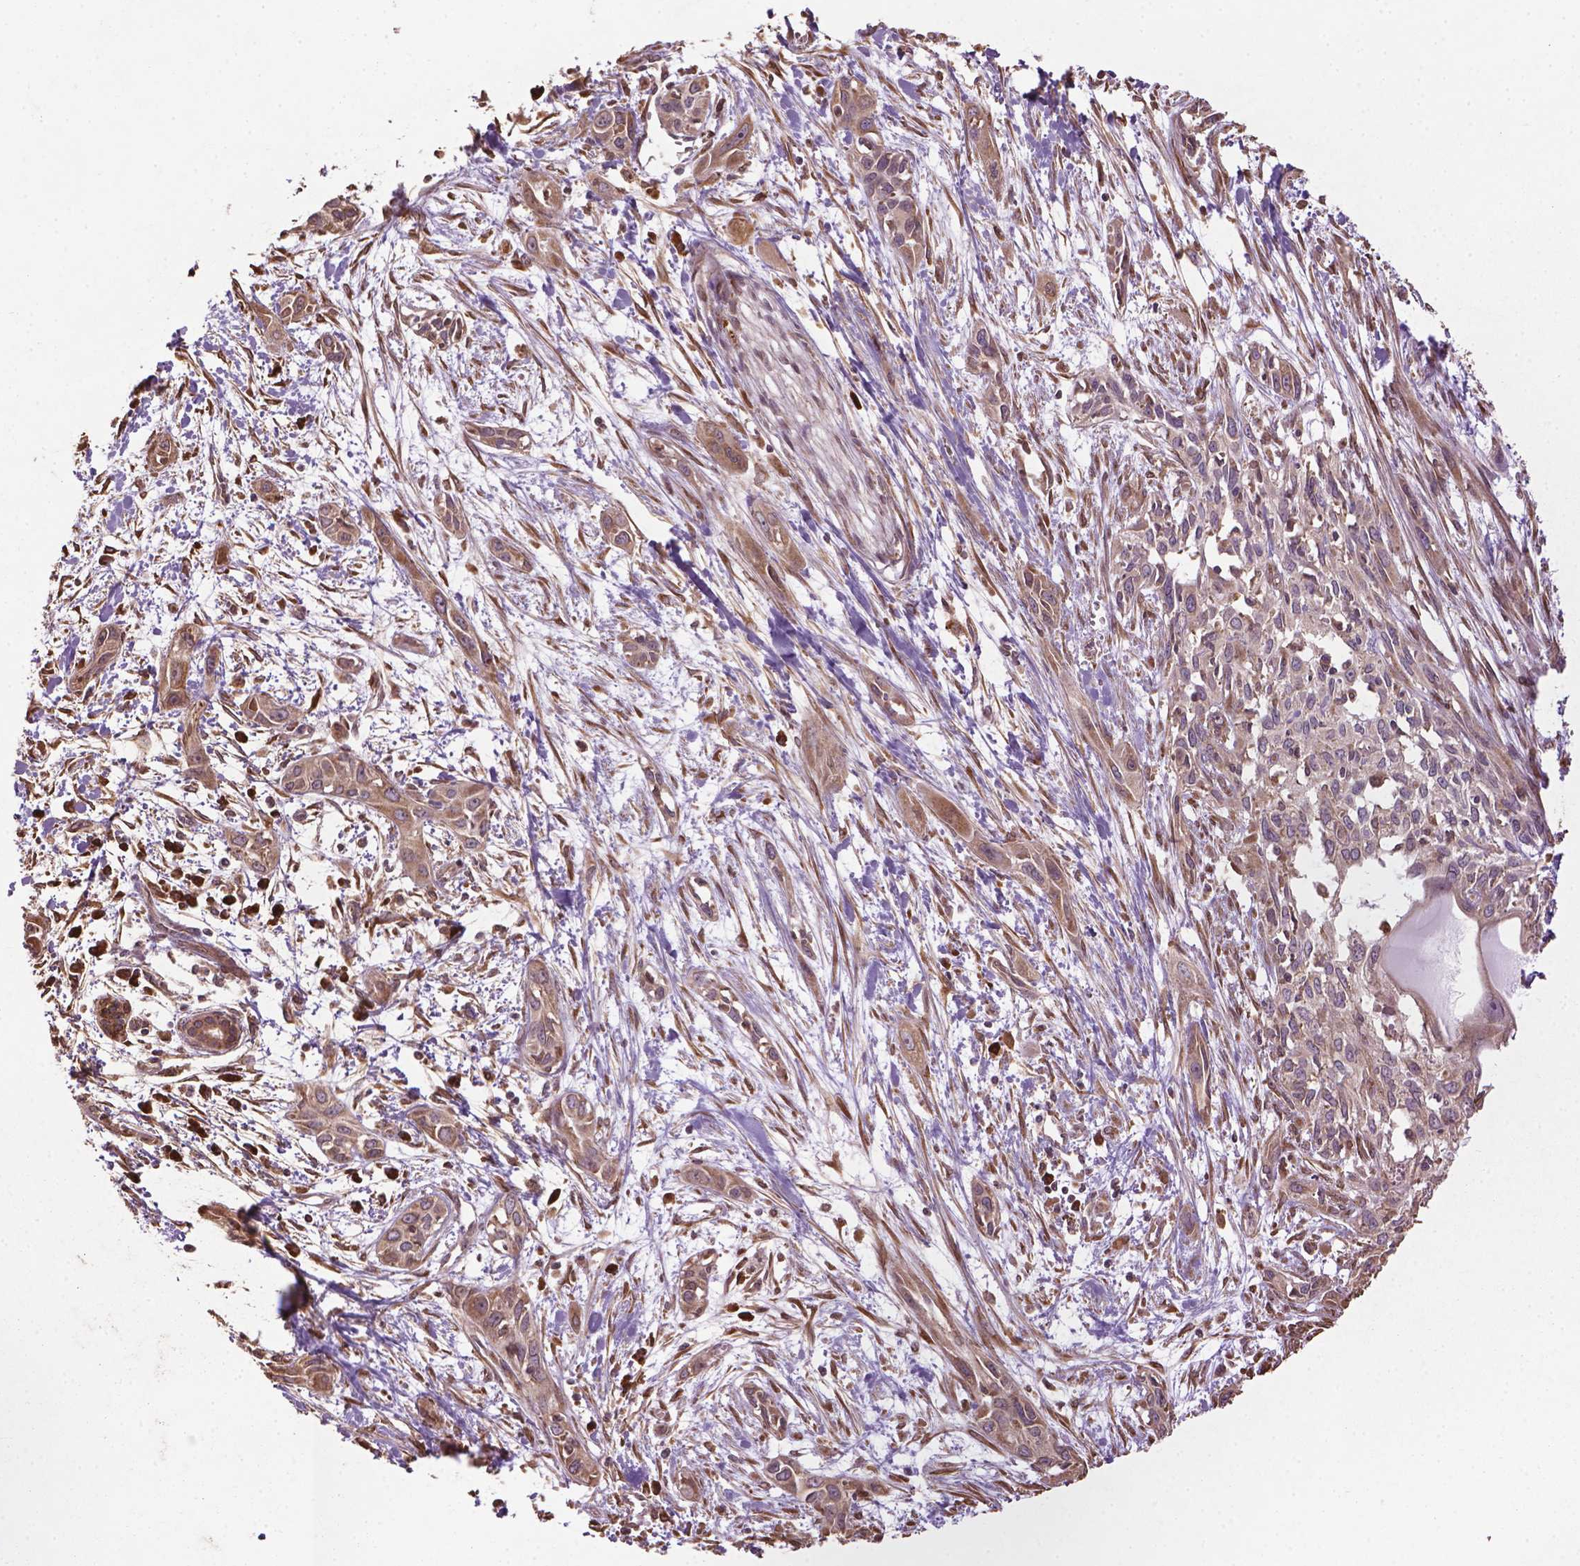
{"staining": {"intensity": "weak", "quantity": ">75%", "location": "cytoplasmic/membranous"}, "tissue": "pancreatic cancer", "cell_type": "Tumor cells", "image_type": "cancer", "snomed": [{"axis": "morphology", "description": "Adenocarcinoma, NOS"}, {"axis": "topography", "description": "Pancreas"}], "caption": "Human adenocarcinoma (pancreatic) stained with a brown dye exhibits weak cytoplasmic/membranous positive staining in approximately >75% of tumor cells.", "gene": "GAS1", "patient": {"sex": "female", "age": 55}}